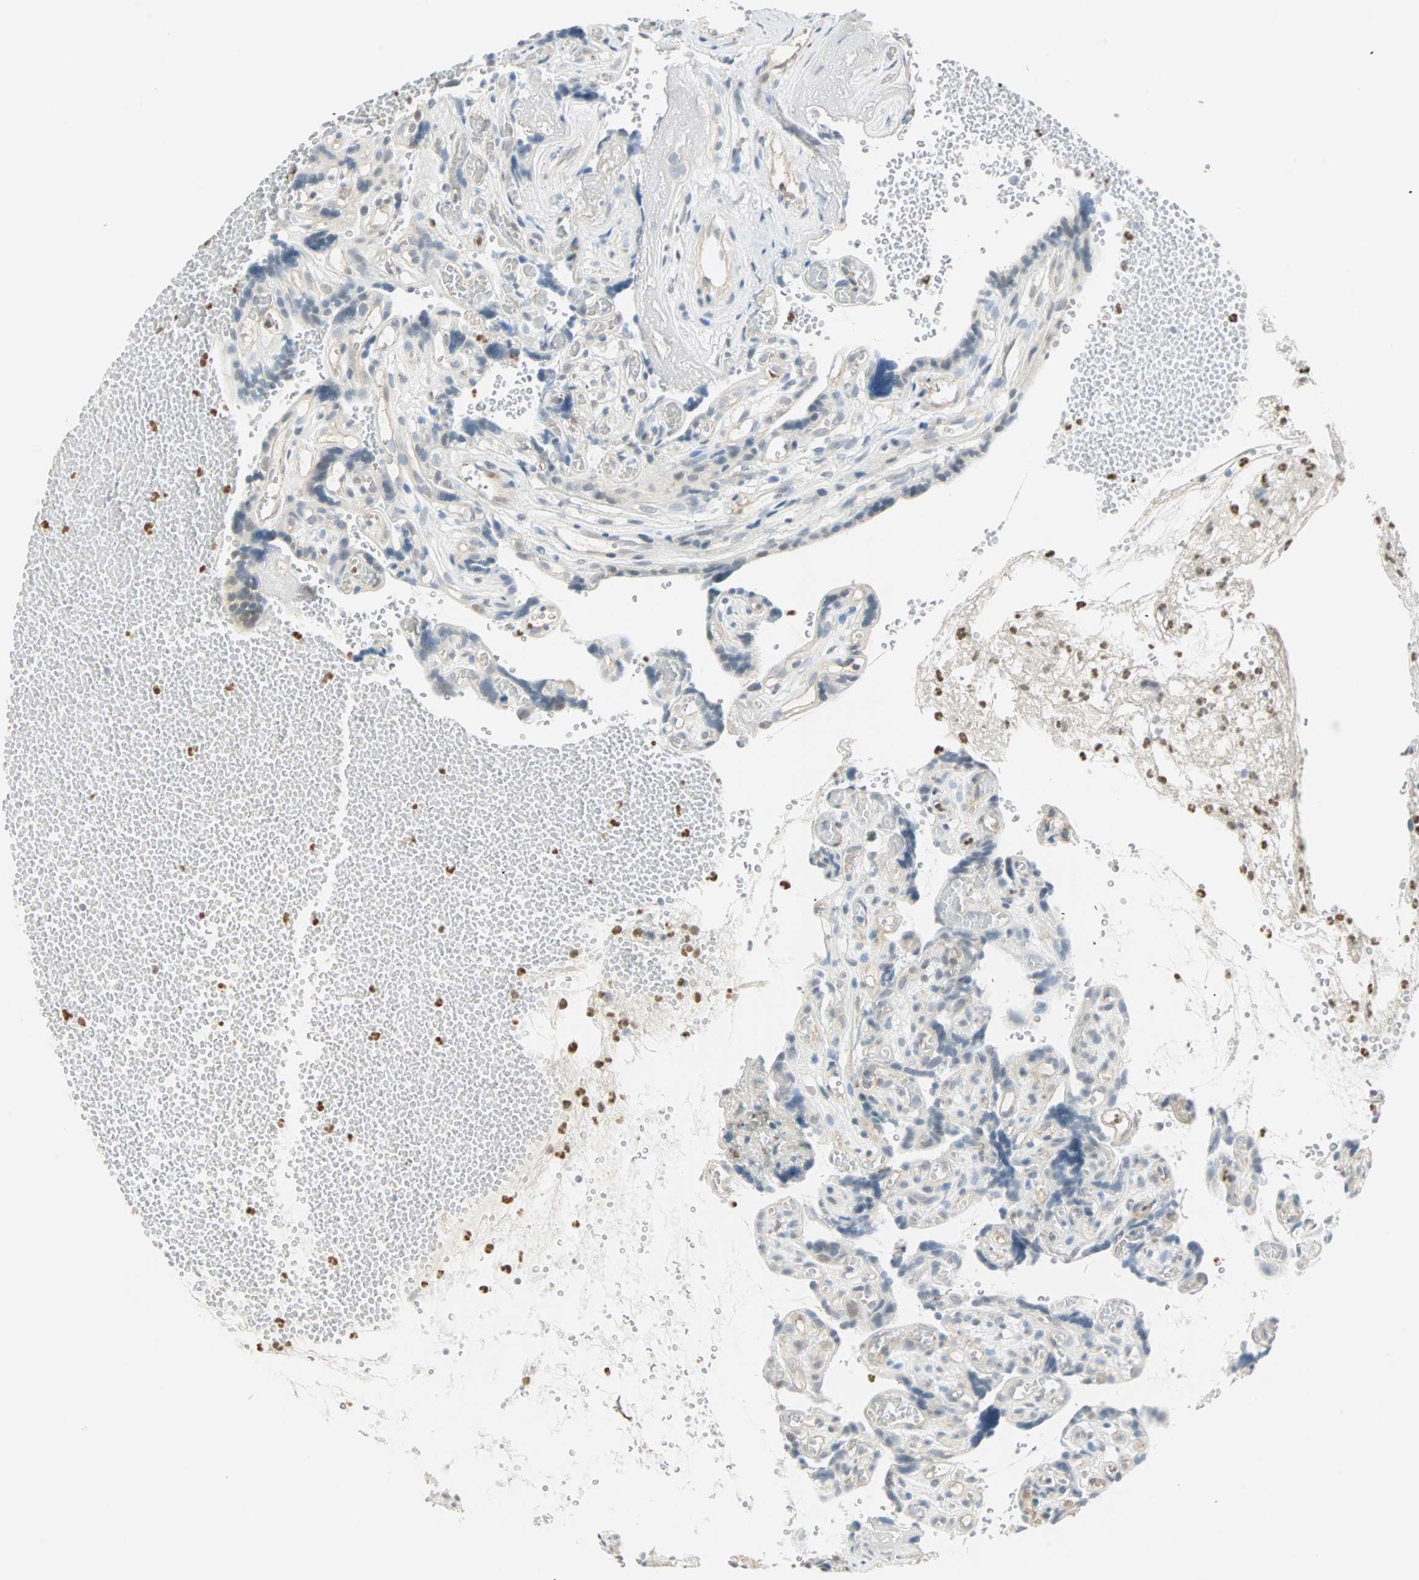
{"staining": {"intensity": "negative", "quantity": "none", "location": "none"}, "tissue": "placenta", "cell_type": "Decidual cells", "image_type": "normal", "snomed": [{"axis": "morphology", "description": "Normal tissue, NOS"}, {"axis": "topography", "description": "Placenta"}], "caption": "Immunohistochemistry image of normal placenta stained for a protein (brown), which shows no staining in decidual cells. (DAB (3,3'-diaminobenzidine) IHC, high magnification).", "gene": "MLLT10", "patient": {"sex": "female", "age": 30}}